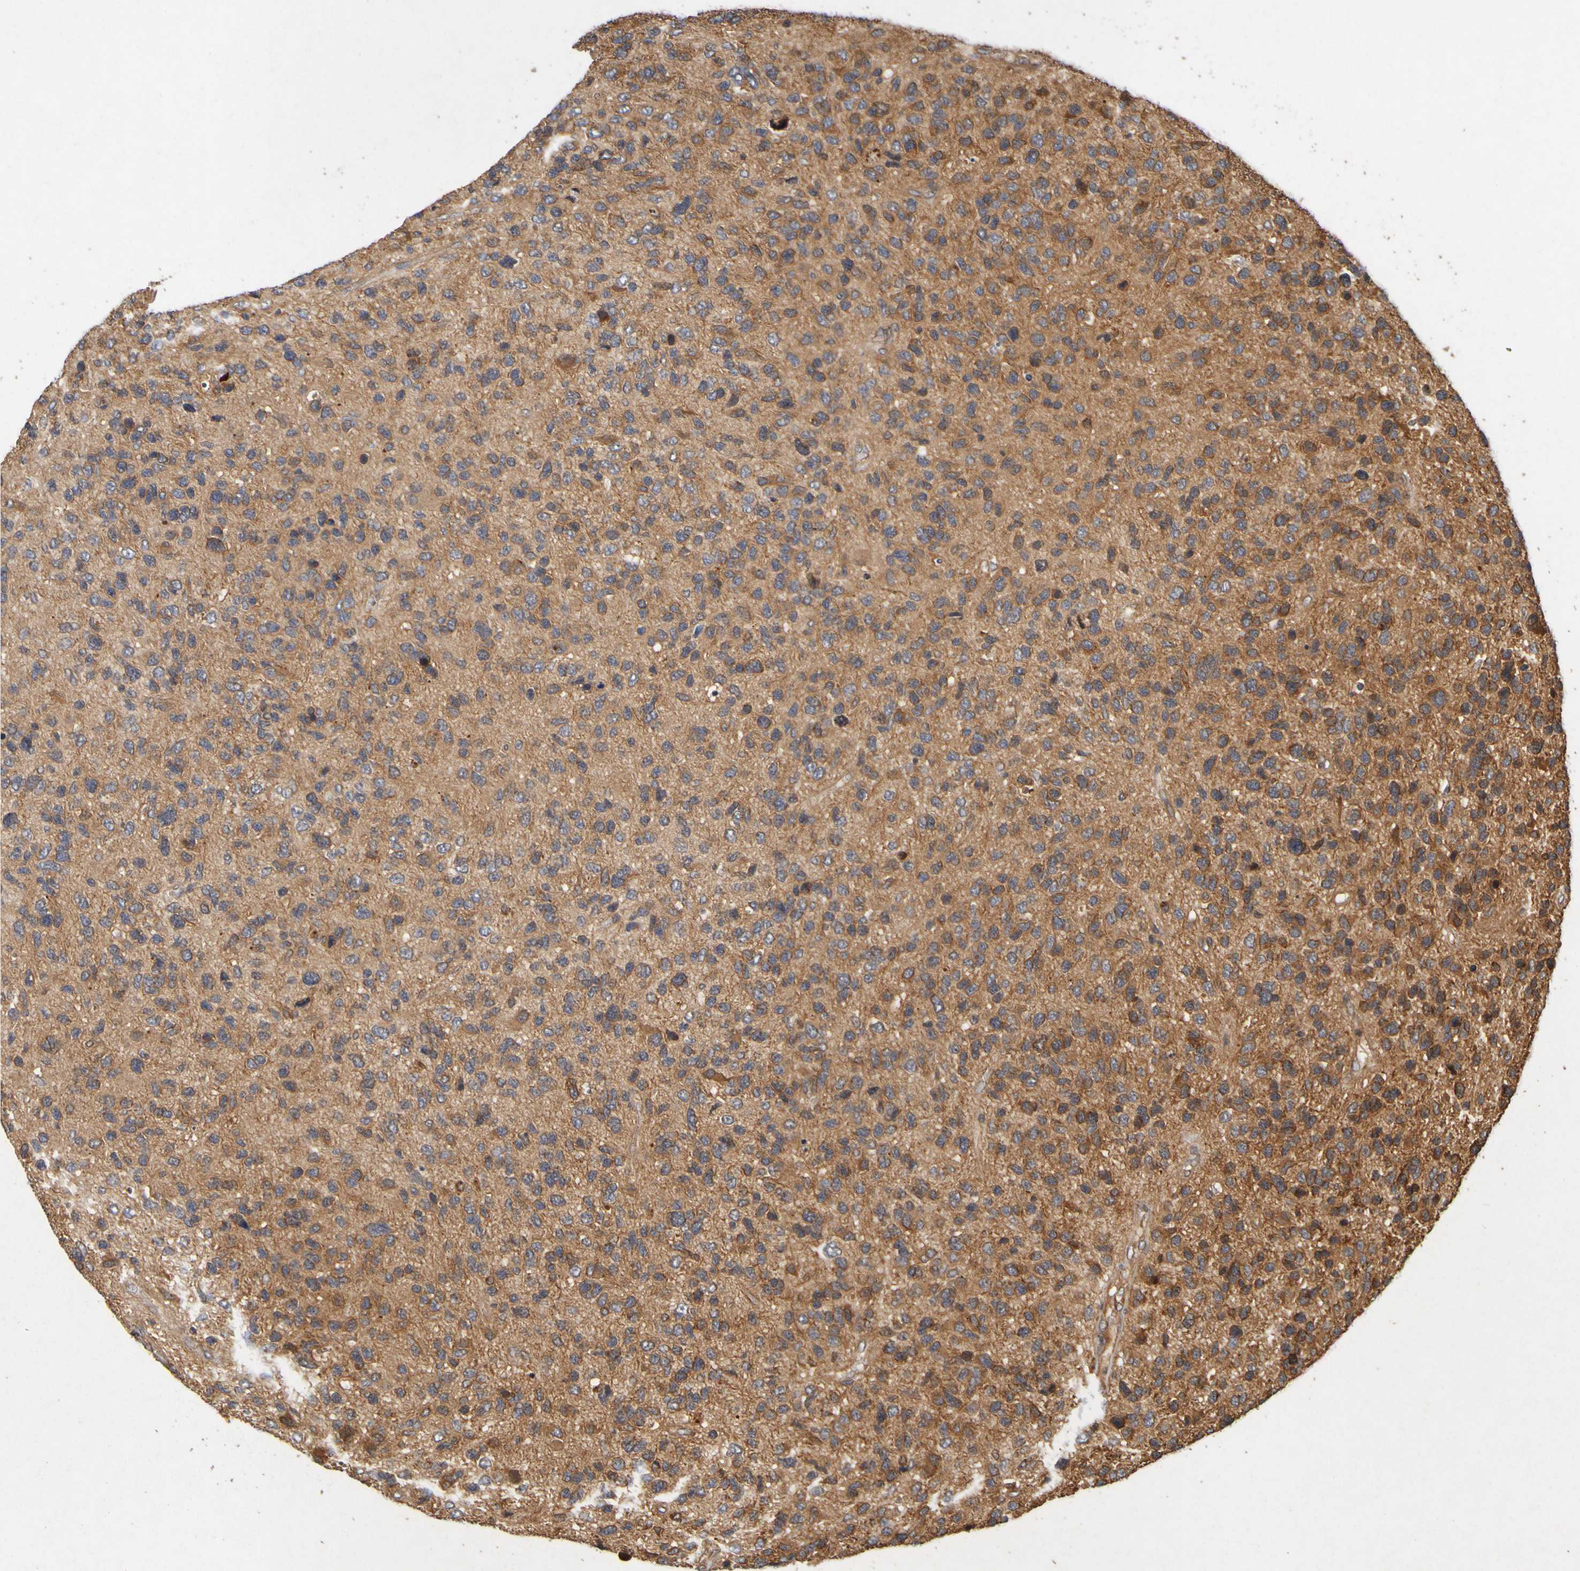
{"staining": {"intensity": "moderate", "quantity": ">75%", "location": "cytoplasmic/membranous"}, "tissue": "glioma", "cell_type": "Tumor cells", "image_type": "cancer", "snomed": [{"axis": "morphology", "description": "Glioma, malignant, High grade"}, {"axis": "topography", "description": "Brain"}], "caption": "Human glioma stained with a brown dye demonstrates moderate cytoplasmic/membranous positive staining in about >75% of tumor cells.", "gene": "OCRL", "patient": {"sex": "female", "age": 58}}